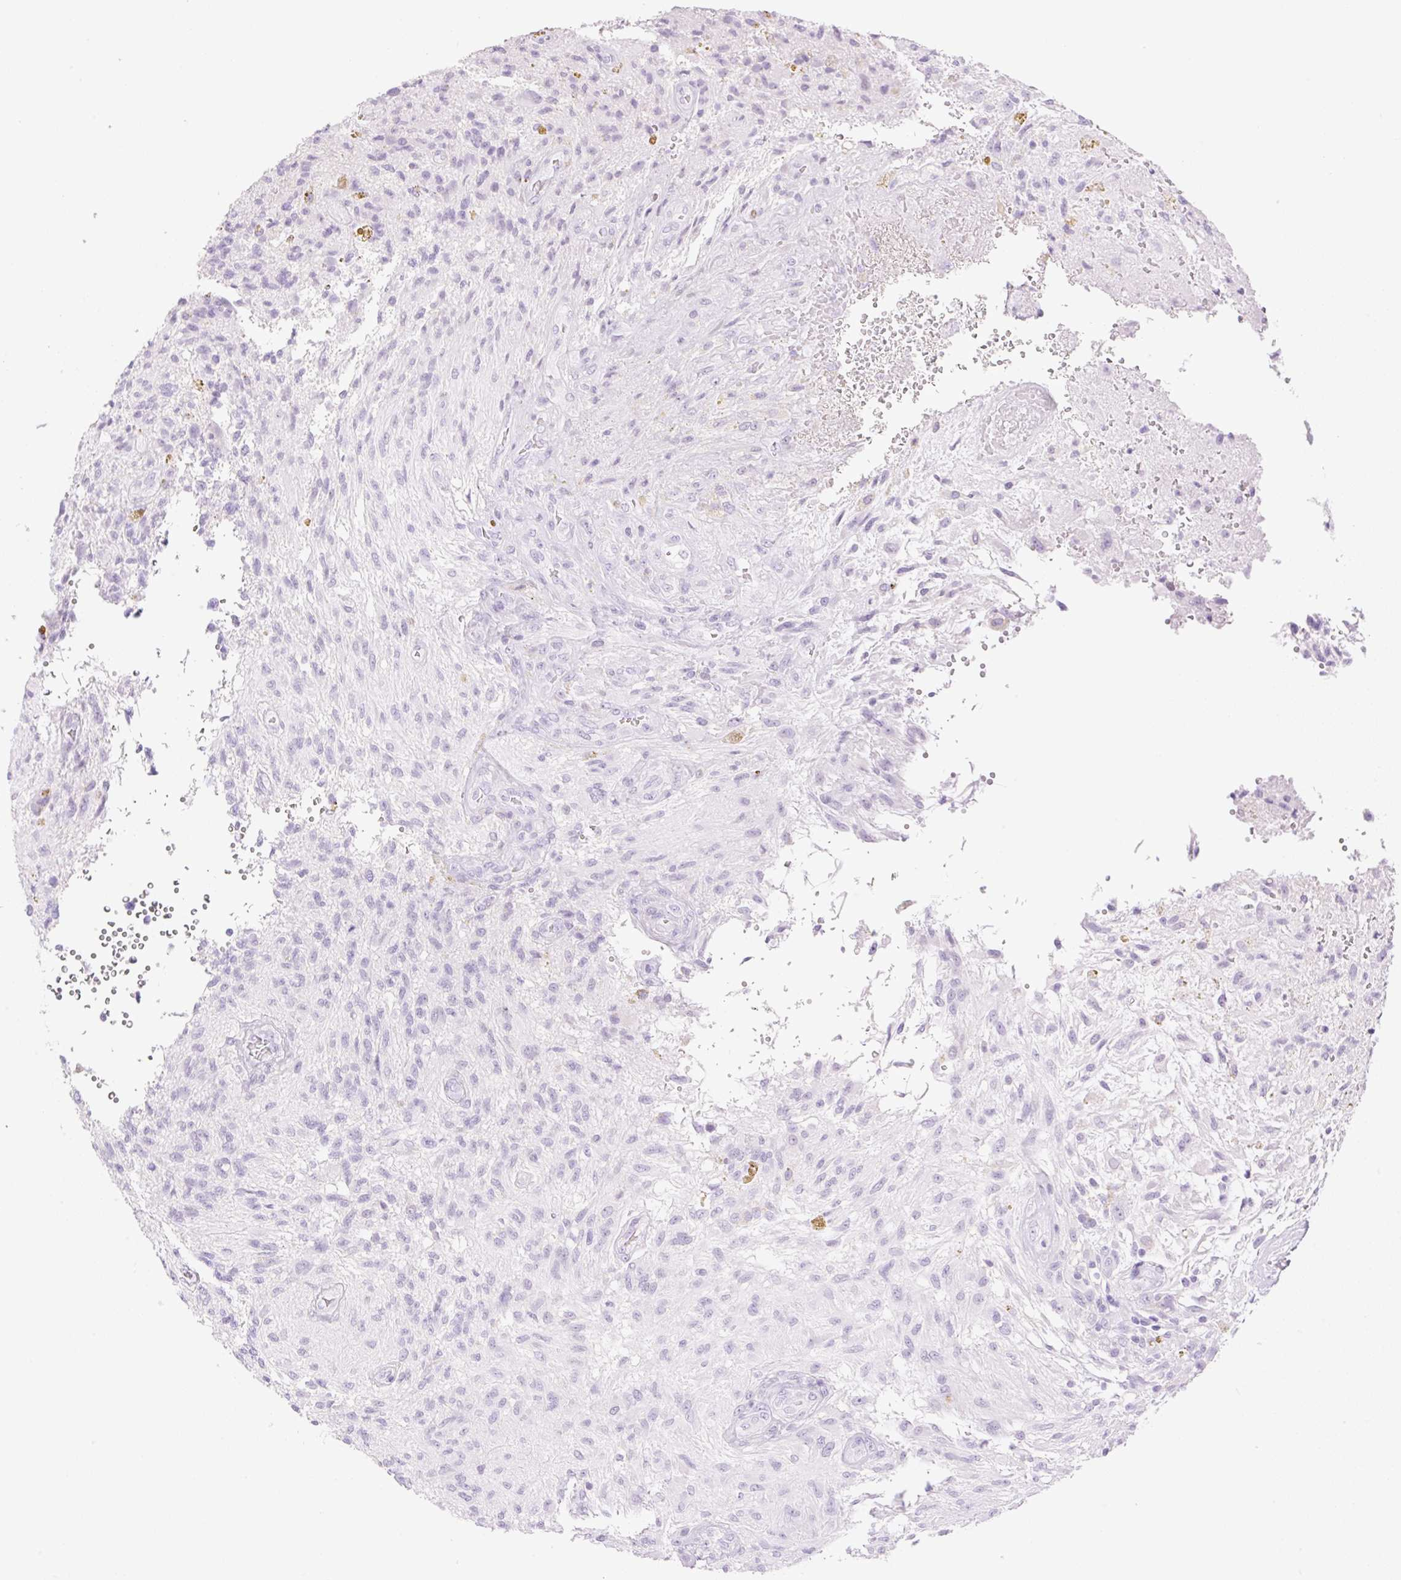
{"staining": {"intensity": "negative", "quantity": "none", "location": "none"}, "tissue": "glioma", "cell_type": "Tumor cells", "image_type": "cancer", "snomed": [{"axis": "morphology", "description": "Glioma, malignant, High grade"}, {"axis": "topography", "description": "Brain"}], "caption": "Glioma was stained to show a protein in brown. There is no significant staining in tumor cells.", "gene": "SP140L", "patient": {"sex": "male", "age": 56}}